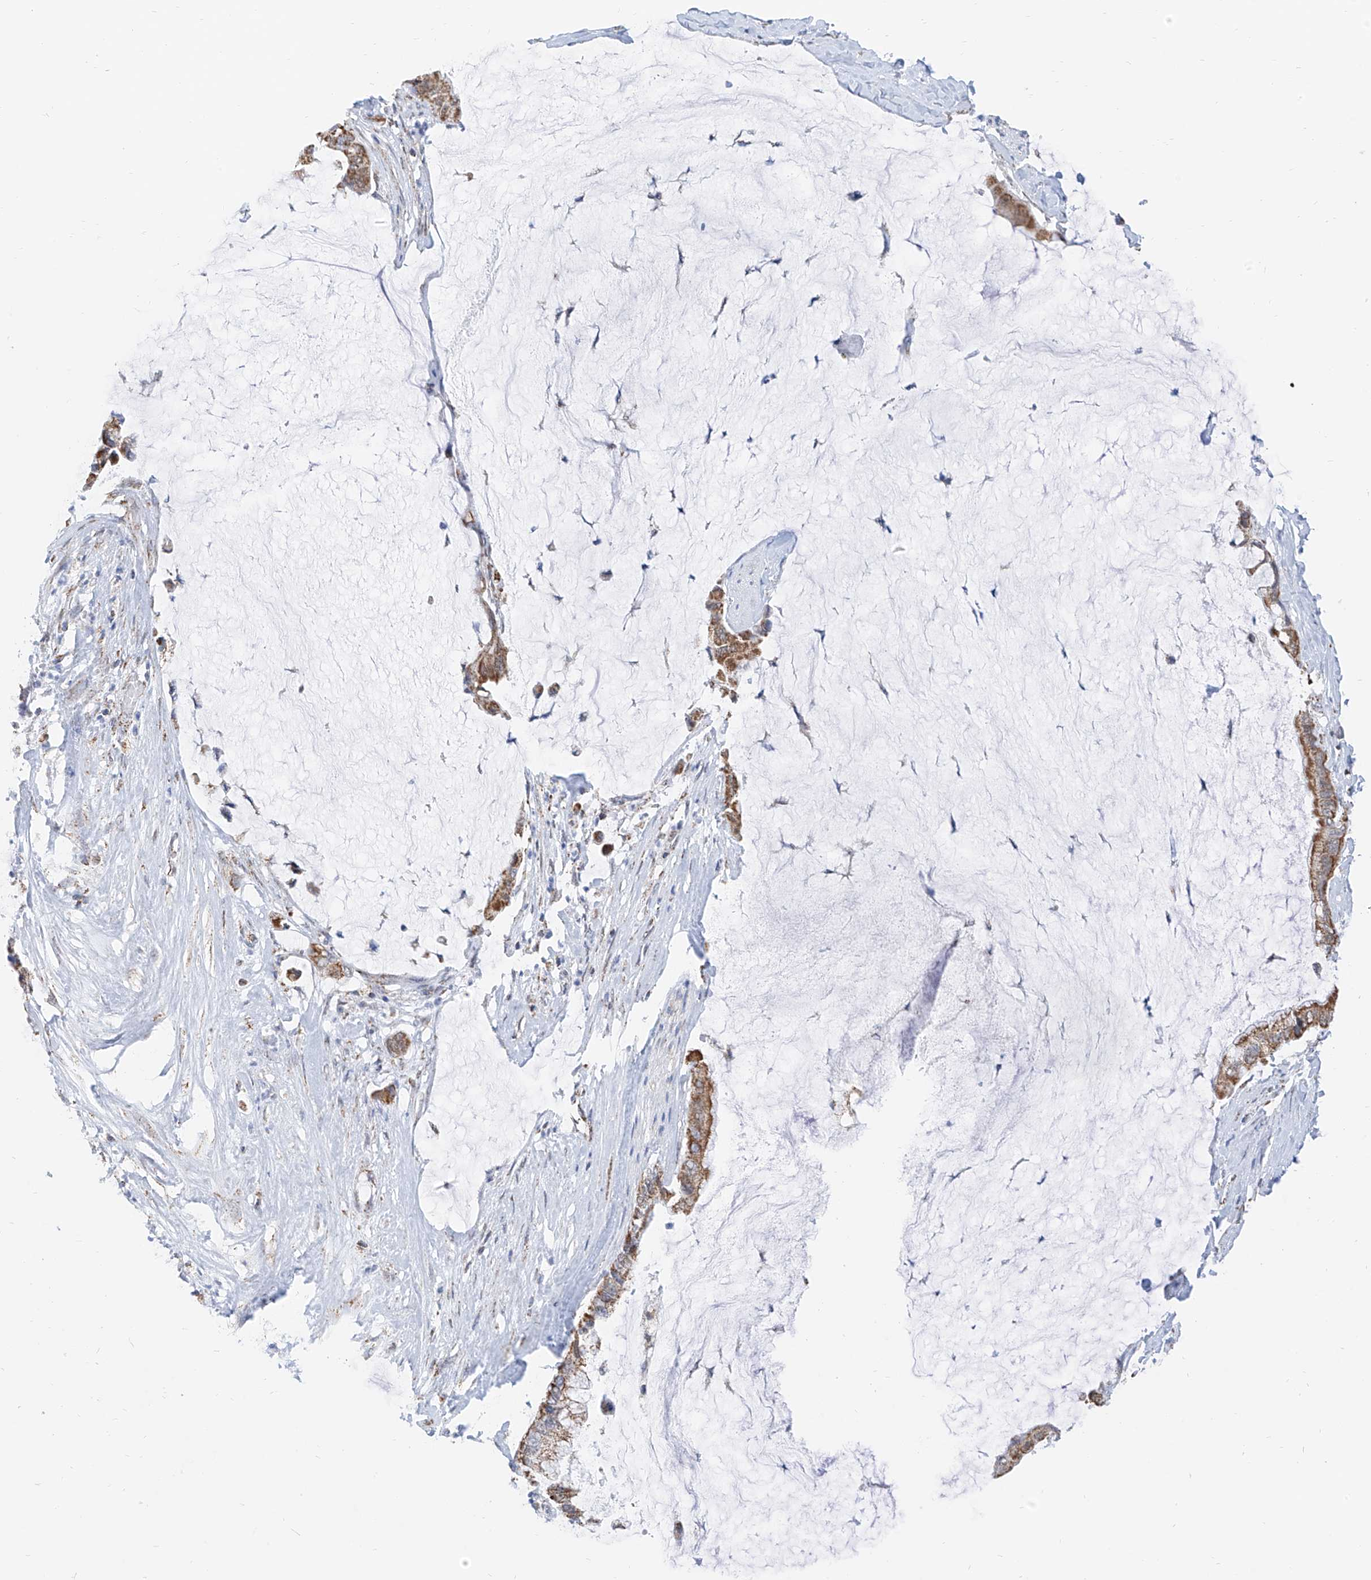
{"staining": {"intensity": "moderate", "quantity": ">75%", "location": "cytoplasmic/membranous"}, "tissue": "pancreatic cancer", "cell_type": "Tumor cells", "image_type": "cancer", "snomed": [{"axis": "morphology", "description": "Adenocarcinoma, NOS"}, {"axis": "topography", "description": "Pancreas"}], "caption": "IHC histopathology image of neoplastic tissue: pancreatic adenocarcinoma stained using immunohistochemistry (IHC) exhibits medium levels of moderate protein expression localized specifically in the cytoplasmic/membranous of tumor cells, appearing as a cytoplasmic/membranous brown color.", "gene": "NALCN", "patient": {"sex": "male", "age": 41}}